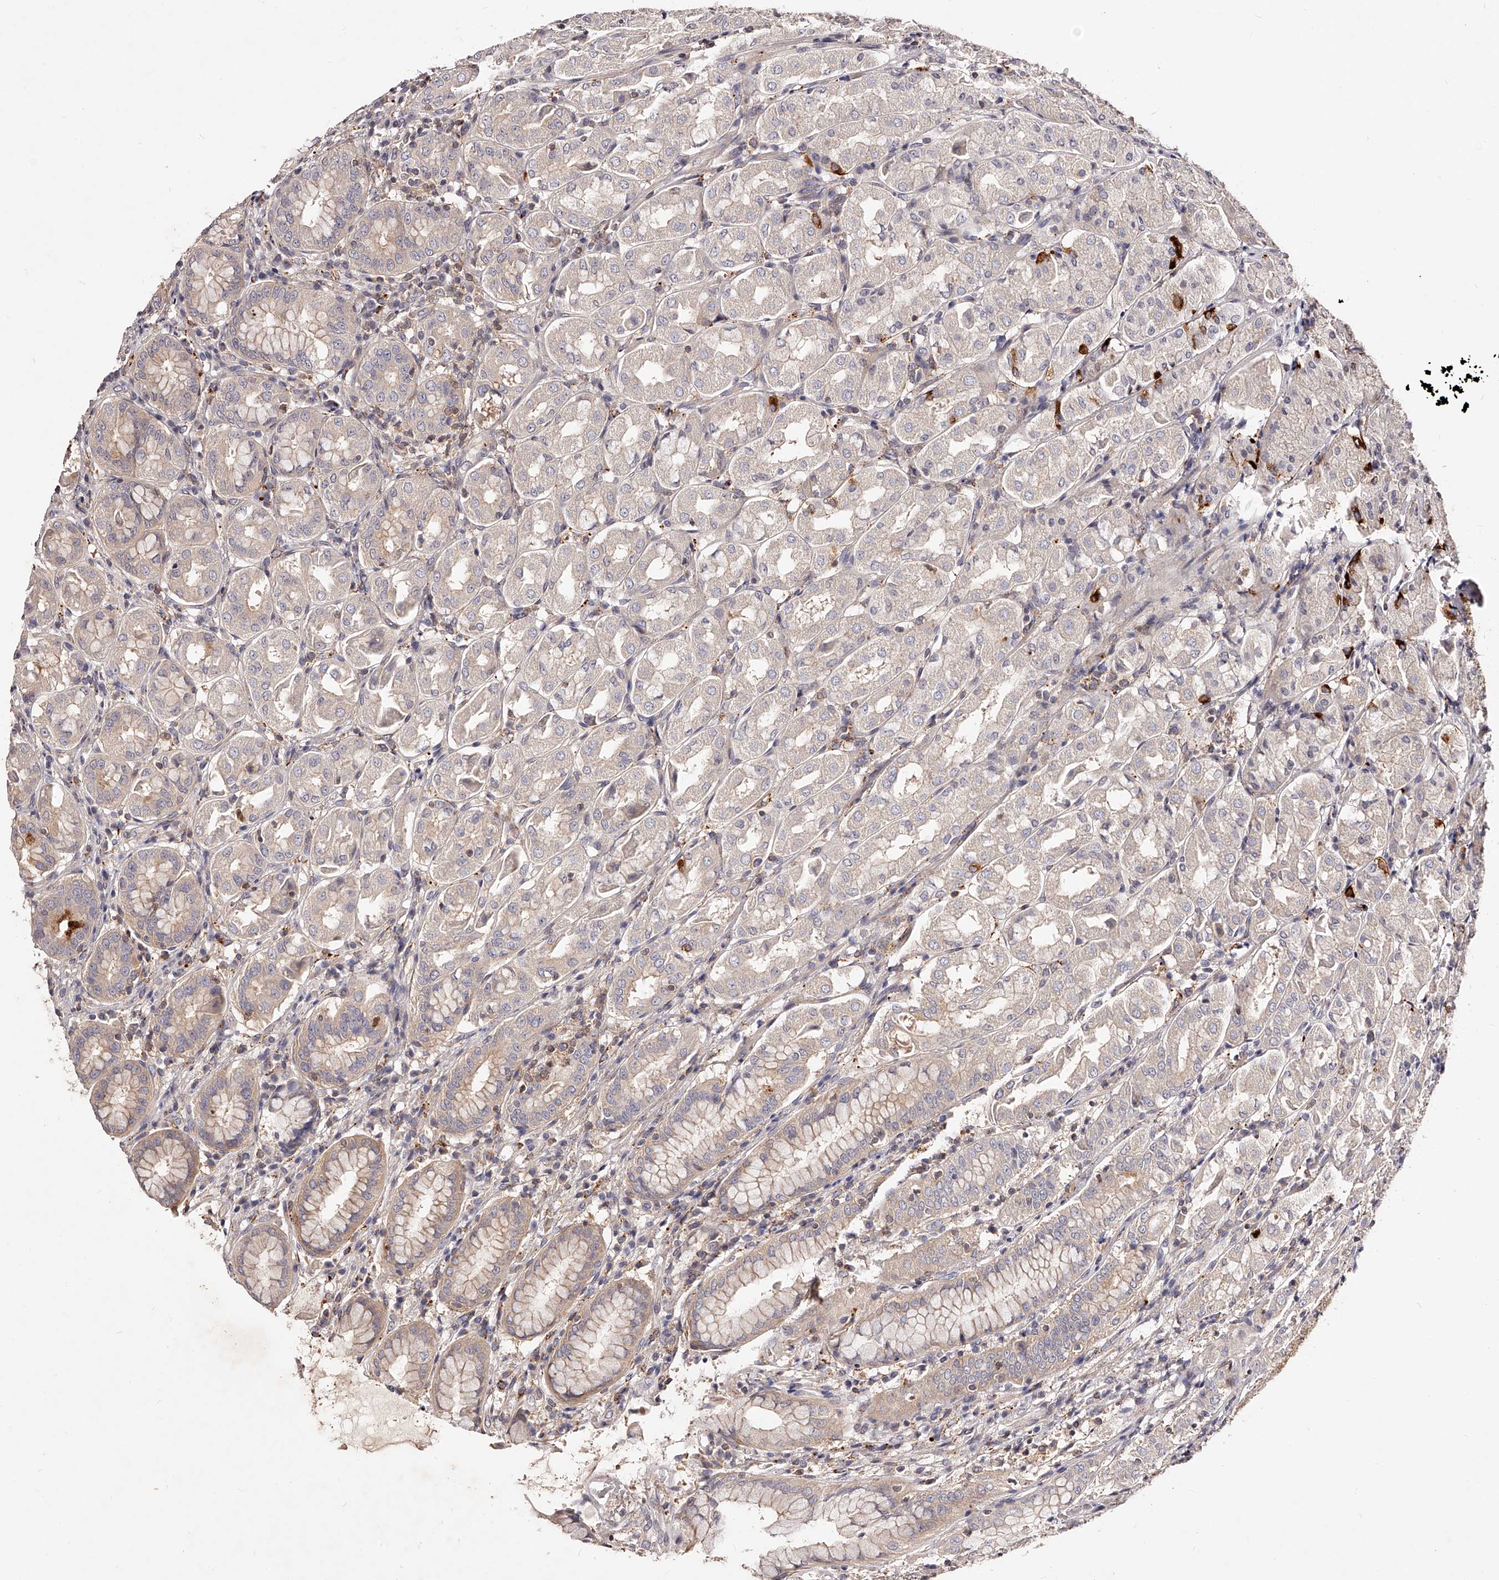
{"staining": {"intensity": "moderate", "quantity": "<25%", "location": "cytoplasmic/membranous"}, "tissue": "stomach", "cell_type": "Glandular cells", "image_type": "normal", "snomed": [{"axis": "morphology", "description": "Normal tissue, NOS"}, {"axis": "topography", "description": "Stomach"}, {"axis": "topography", "description": "Stomach, lower"}], "caption": "Stomach was stained to show a protein in brown. There is low levels of moderate cytoplasmic/membranous expression in approximately <25% of glandular cells. (brown staining indicates protein expression, while blue staining denotes nuclei).", "gene": "PHACTR1", "patient": {"sex": "female", "age": 56}}